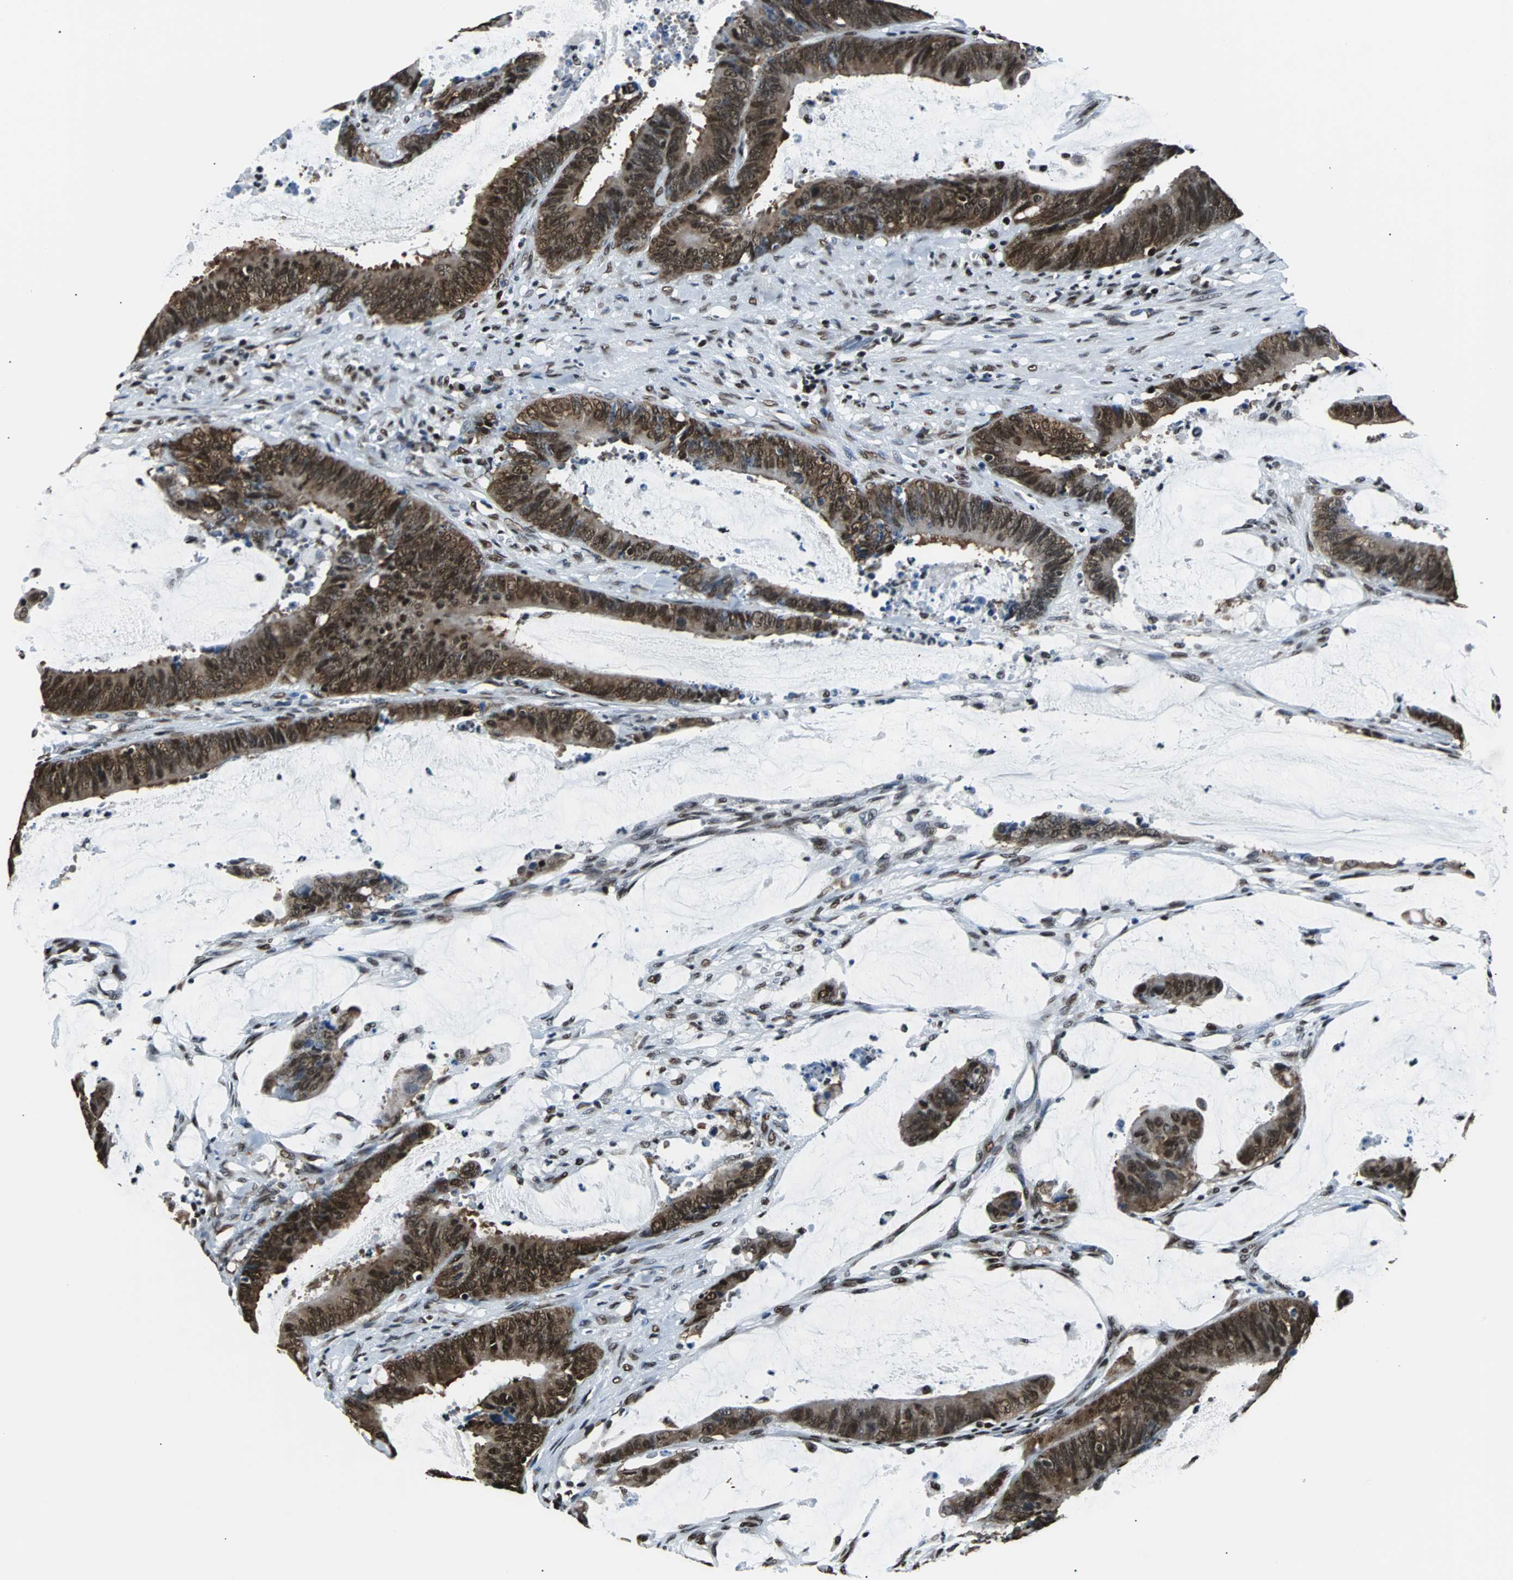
{"staining": {"intensity": "strong", "quantity": ">75%", "location": "cytoplasmic/membranous,nuclear"}, "tissue": "colorectal cancer", "cell_type": "Tumor cells", "image_type": "cancer", "snomed": [{"axis": "morphology", "description": "Adenocarcinoma, NOS"}, {"axis": "topography", "description": "Rectum"}], "caption": "A brown stain highlights strong cytoplasmic/membranous and nuclear positivity of a protein in human colorectal cancer (adenocarcinoma) tumor cells.", "gene": "FUBP1", "patient": {"sex": "female", "age": 66}}